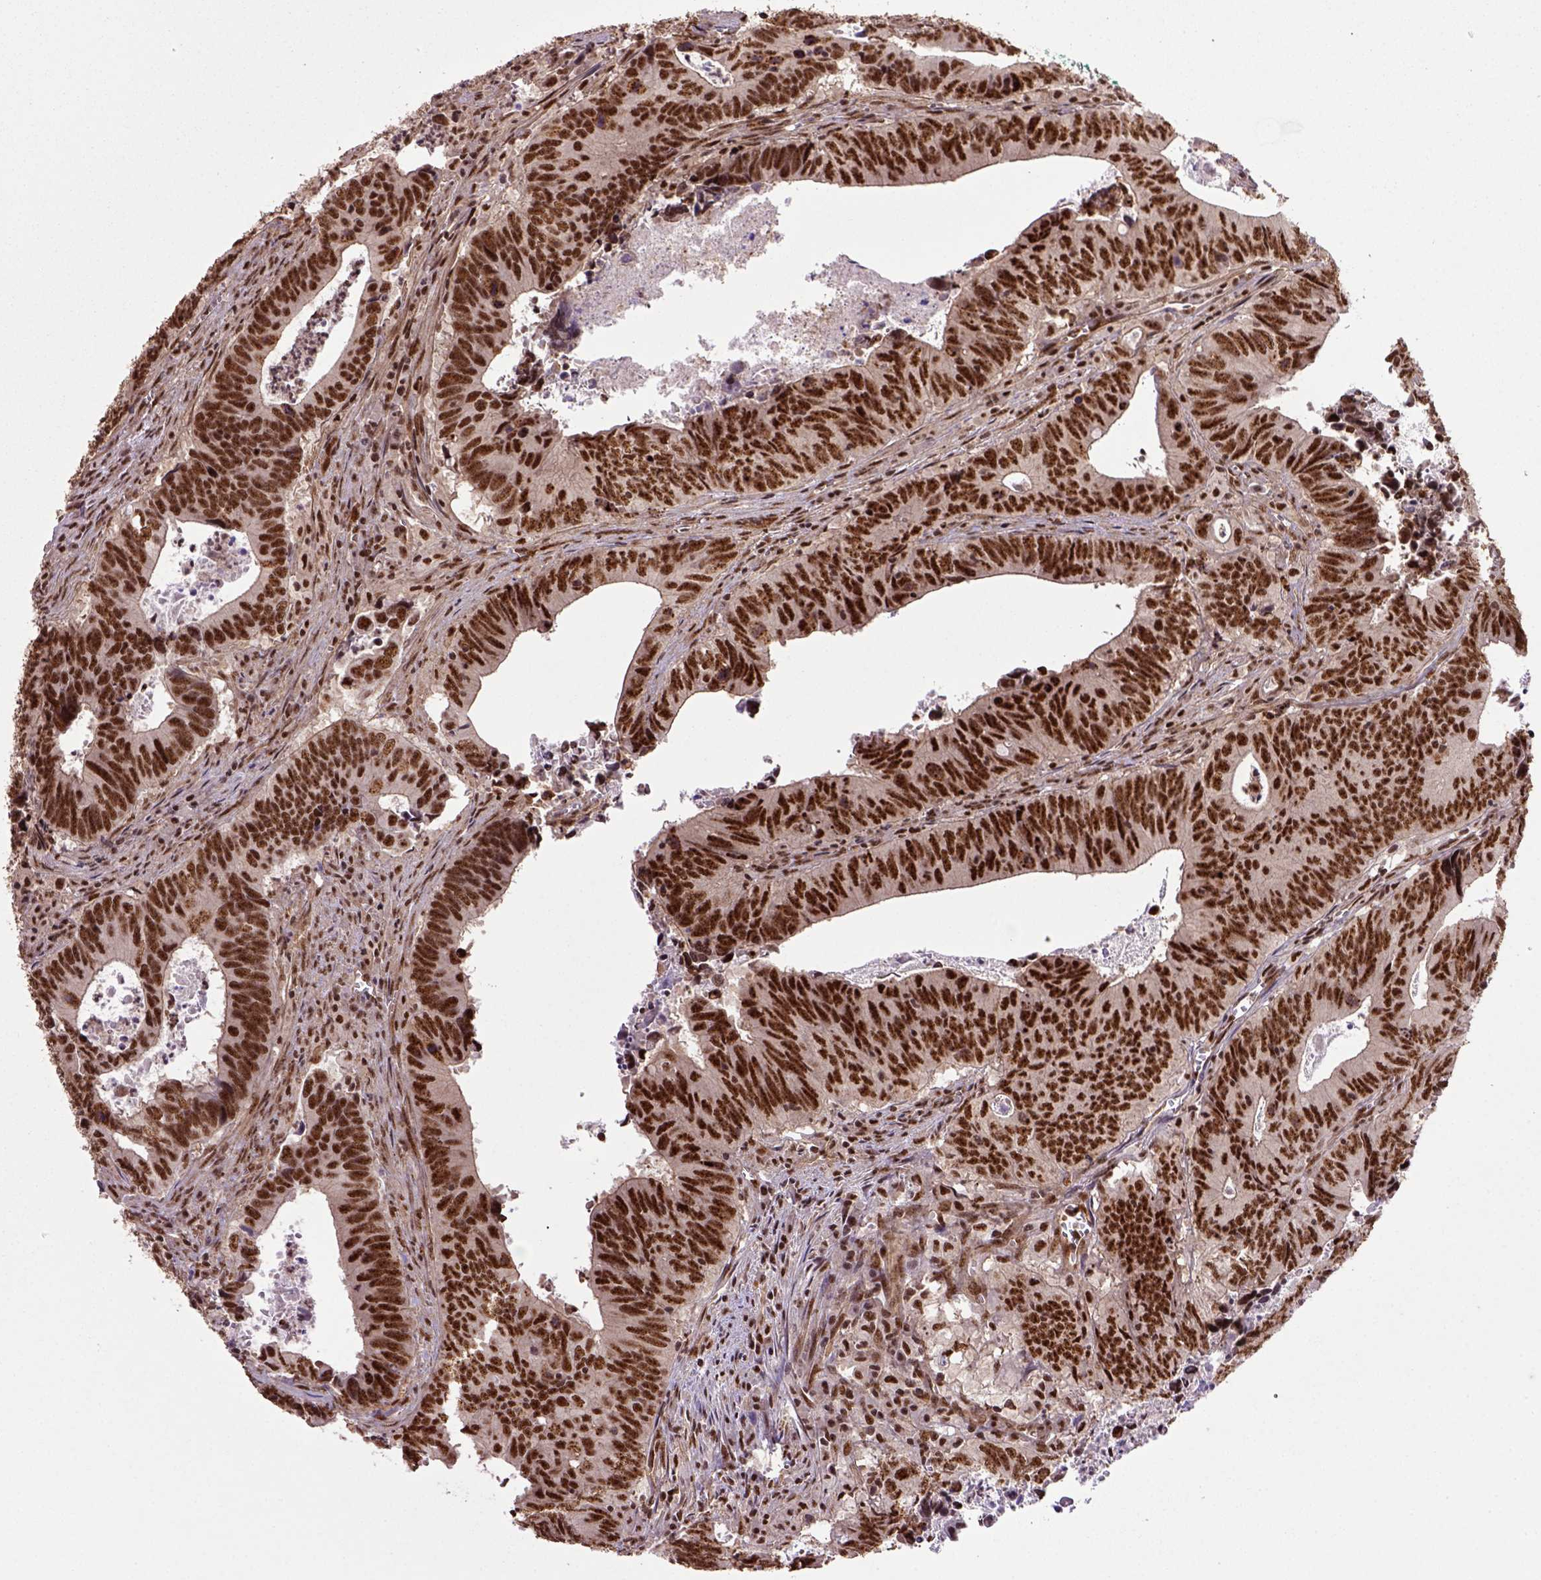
{"staining": {"intensity": "strong", "quantity": ">75%", "location": "nuclear"}, "tissue": "colorectal cancer", "cell_type": "Tumor cells", "image_type": "cancer", "snomed": [{"axis": "morphology", "description": "Adenocarcinoma, NOS"}, {"axis": "topography", "description": "Colon"}], "caption": "Tumor cells reveal high levels of strong nuclear positivity in about >75% of cells in human adenocarcinoma (colorectal). (IHC, brightfield microscopy, high magnification).", "gene": "PPIG", "patient": {"sex": "female", "age": 82}}